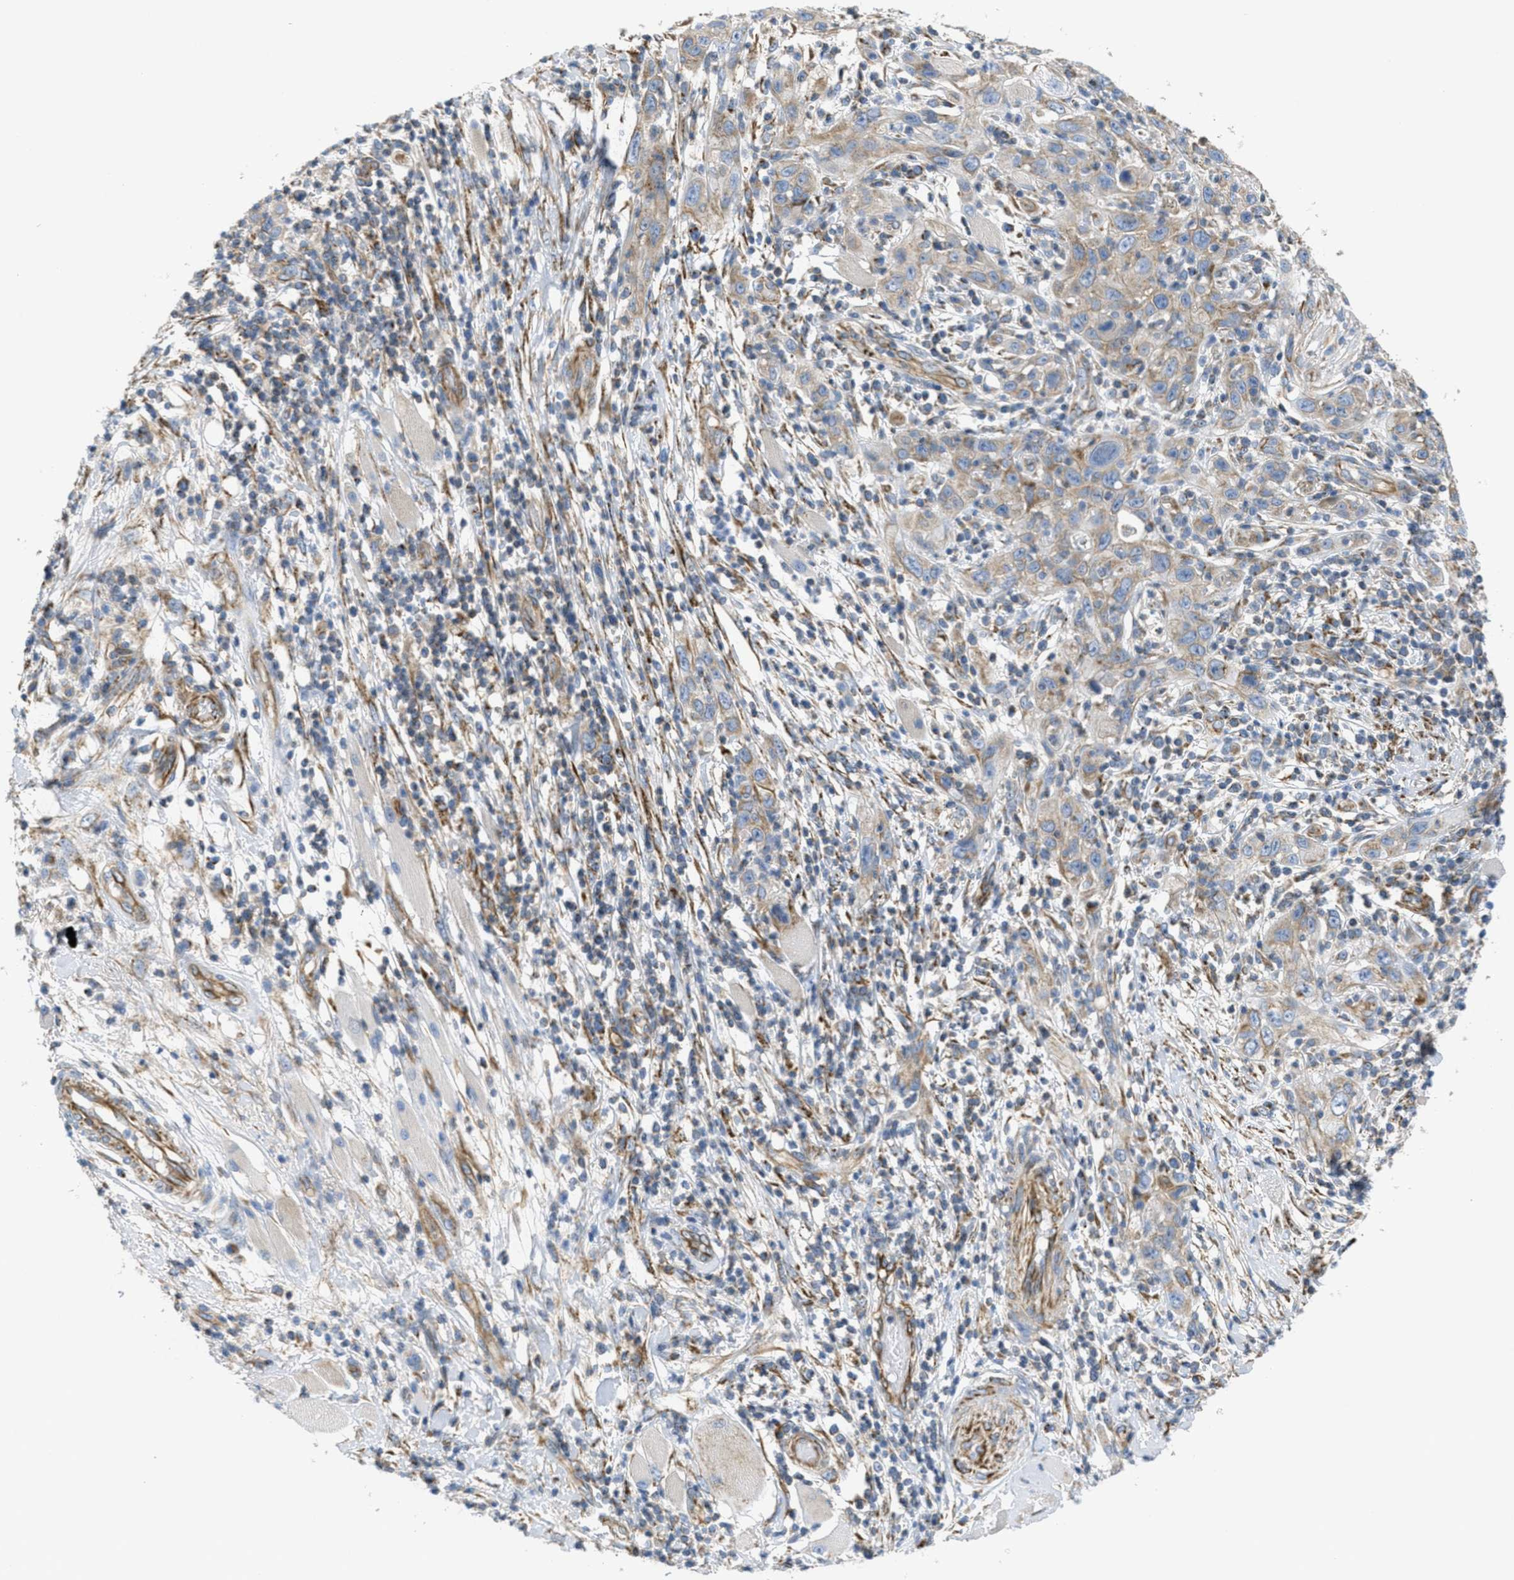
{"staining": {"intensity": "moderate", "quantity": ">75%", "location": "cytoplasmic/membranous"}, "tissue": "skin cancer", "cell_type": "Tumor cells", "image_type": "cancer", "snomed": [{"axis": "morphology", "description": "Squamous cell carcinoma, NOS"}, {"axis": "topography", "description": "Skin"}], "caption": "Protein analysis of skin cancer (squamous cell carcinoma) tissue demonstrates moderate cytoplasmic/membranous expression in about >75% of tumor cells.", "gene": "BTN3A1", "patient": {"sex": "female", "age": 88}}